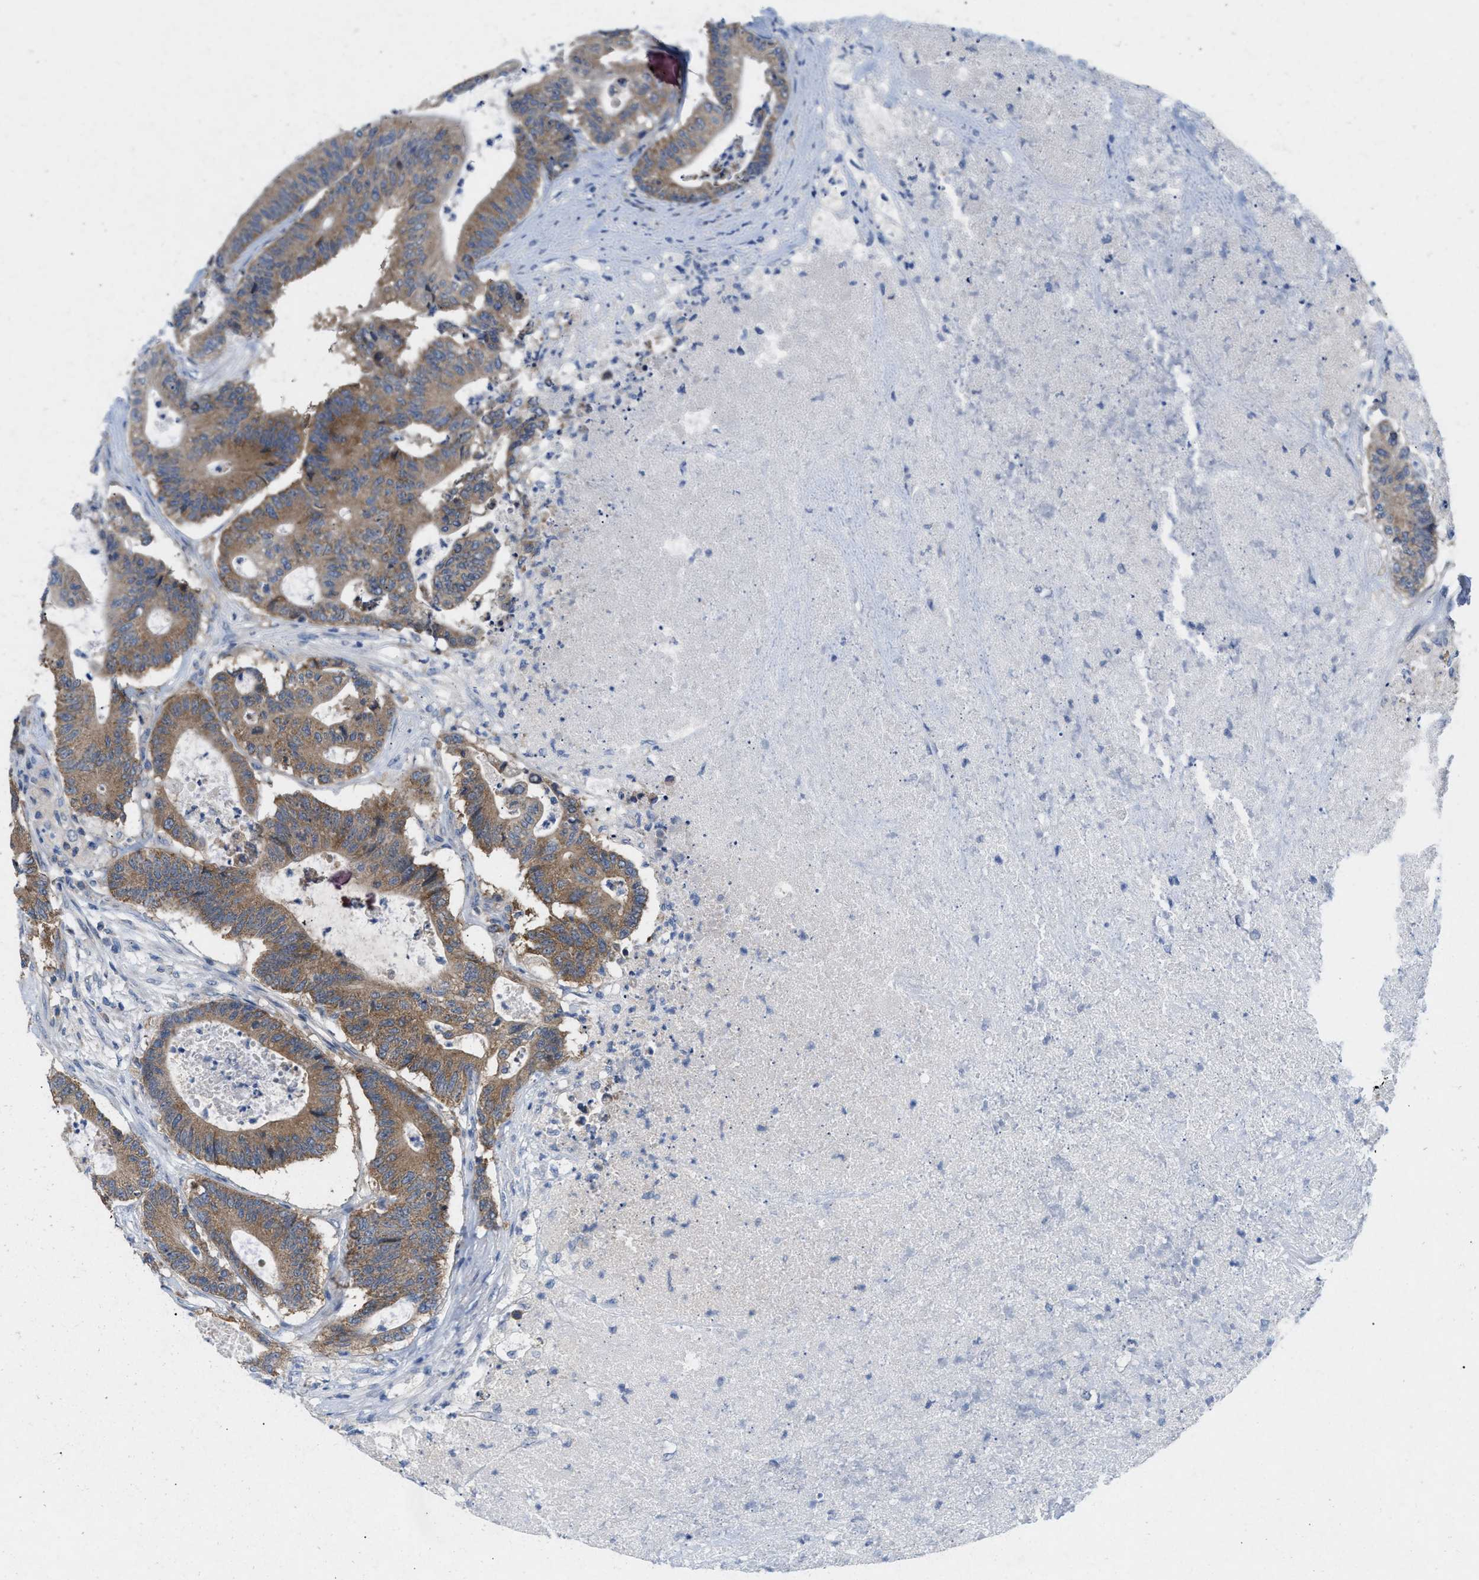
{"staining": {"intensity": "moderate", "quantity": ">75%", "location": "cytoplasmic/membranous"}, "tissue": "colorectal cancer", "cell_type": "Tumor cells", "image_type": "cancer", "snomed": [{"axis": "morphology", "description": "Adenocarcinoma, NOS"}, {"axis": "topography", "description": "Colon"}], "caption": "Colorectal cancer was stained to show a protein in brown. There is medium levels of moderate cytoplasmic/membranous expression in about >75% of tumor cells.", "gene": "UBAP2", "patient": {"sex": "female", "age": 84}}